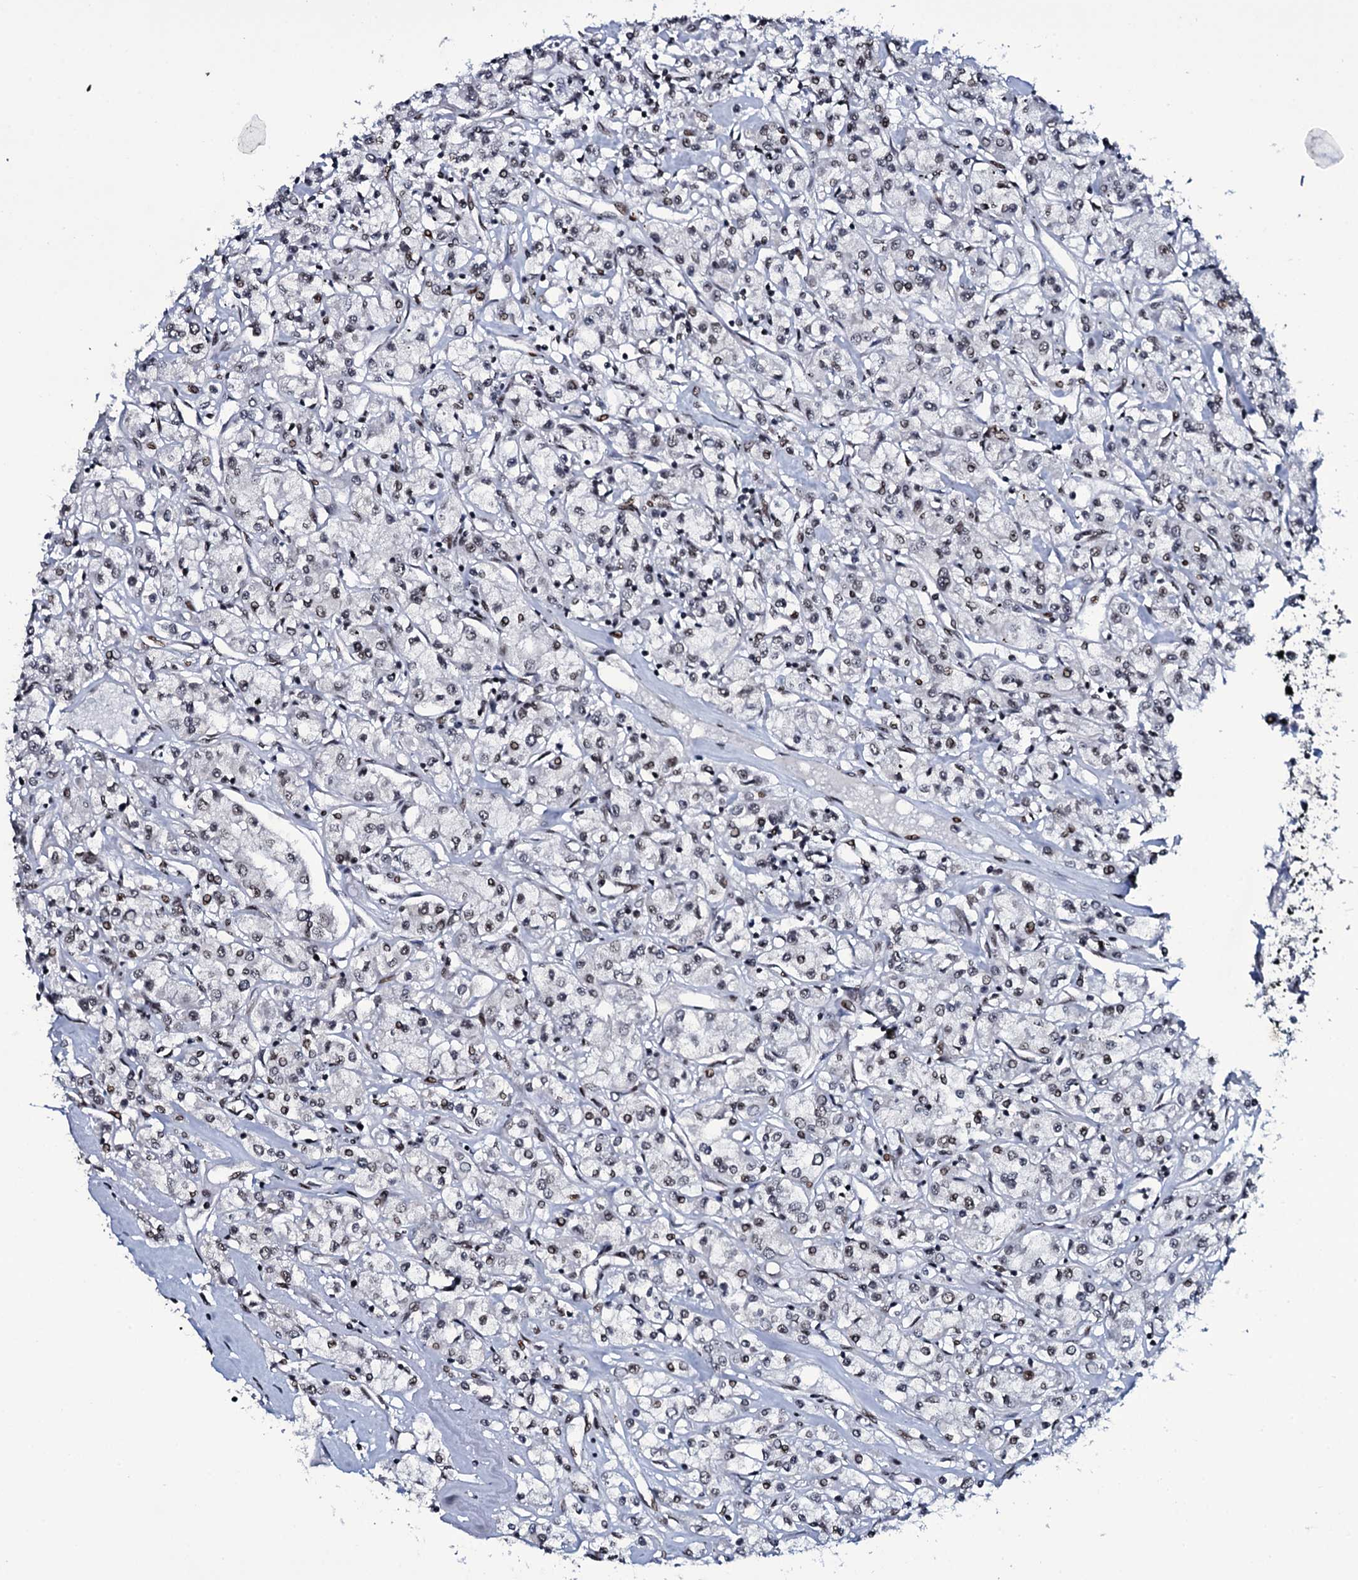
{"staining": {"intensity": "weak", "quantity": "<25%", "location": "nuclear"}, "tissue": "renal cancer", "cell_type": "Tumor cells", "image_type": "cancer", "snomed": [{"axis": "morphology", "description": "Adenocarcinoma, NOS"}, {"axis": "topography", "description": "Kidney"}], "caption": "An immunohistochemistry (IHC) photomicrograph of adenocarcinoma (renal) is shown. There is no staining in tumor cells of adenocarcinoma (renal).", "gene": "ZMIZ2", "patient": {"sex": "female", "age": 59}}